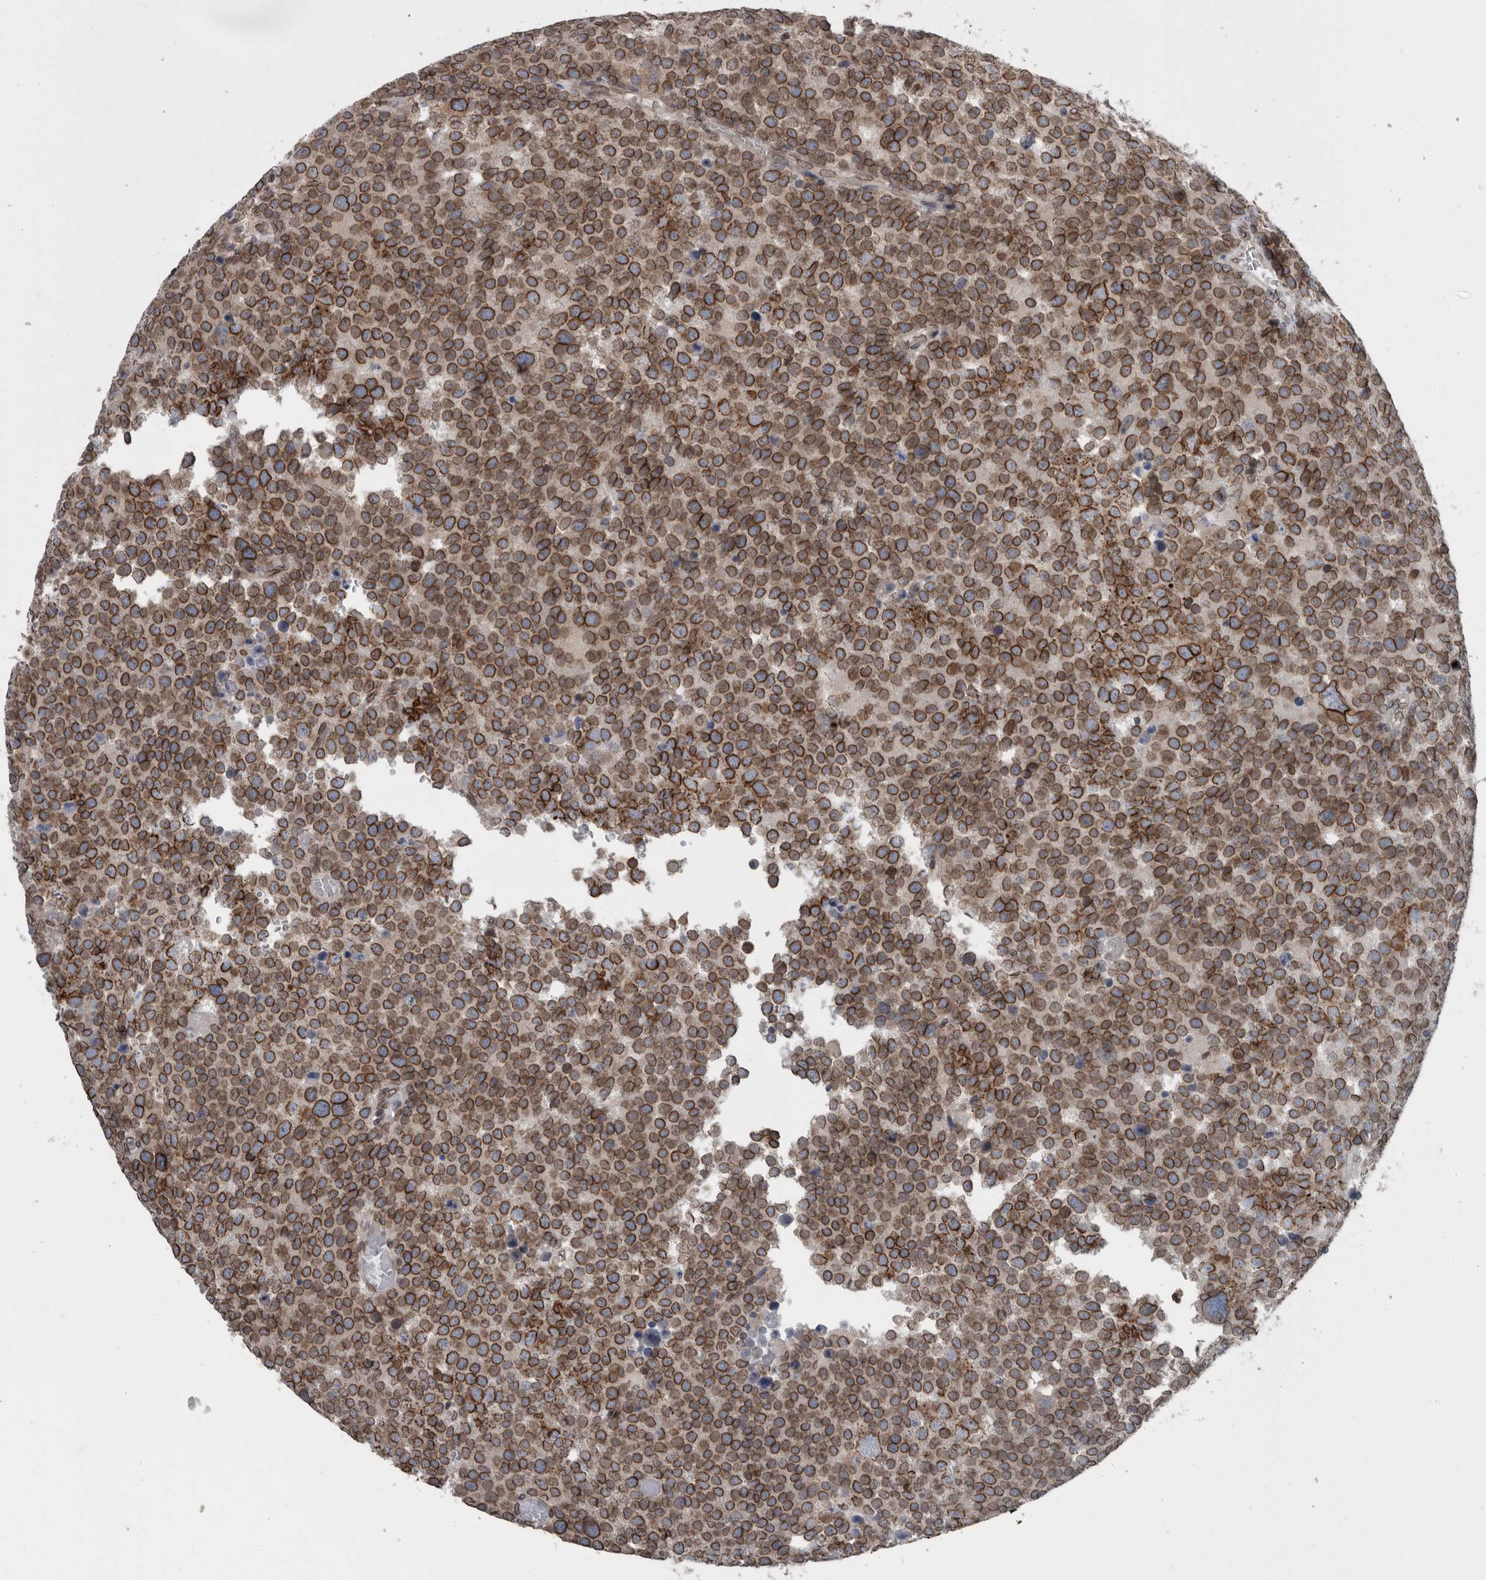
{"staining": {"intensity": "strong", "quantity": ">75%", "location": "cytoplasmic/membranous,nuclear"}, "tissue": "testis cancer", "cell_type": "Tumor cells", "image_type": "cancer", "snomed": [{"axis": "morphology", "description": "Seminoma, NOS"}, {"axis": "topography", "description": "Testis"}], "caption": "Strong cytoplasmic/membranous and nuclear positivity for a protein is appreciated in approximately >75% of tumor cells of seminoma (testis) using immunohistochemistry (IHC).", "gene": "RANBP2", "patient": {"sex": "male", "age": 71}}